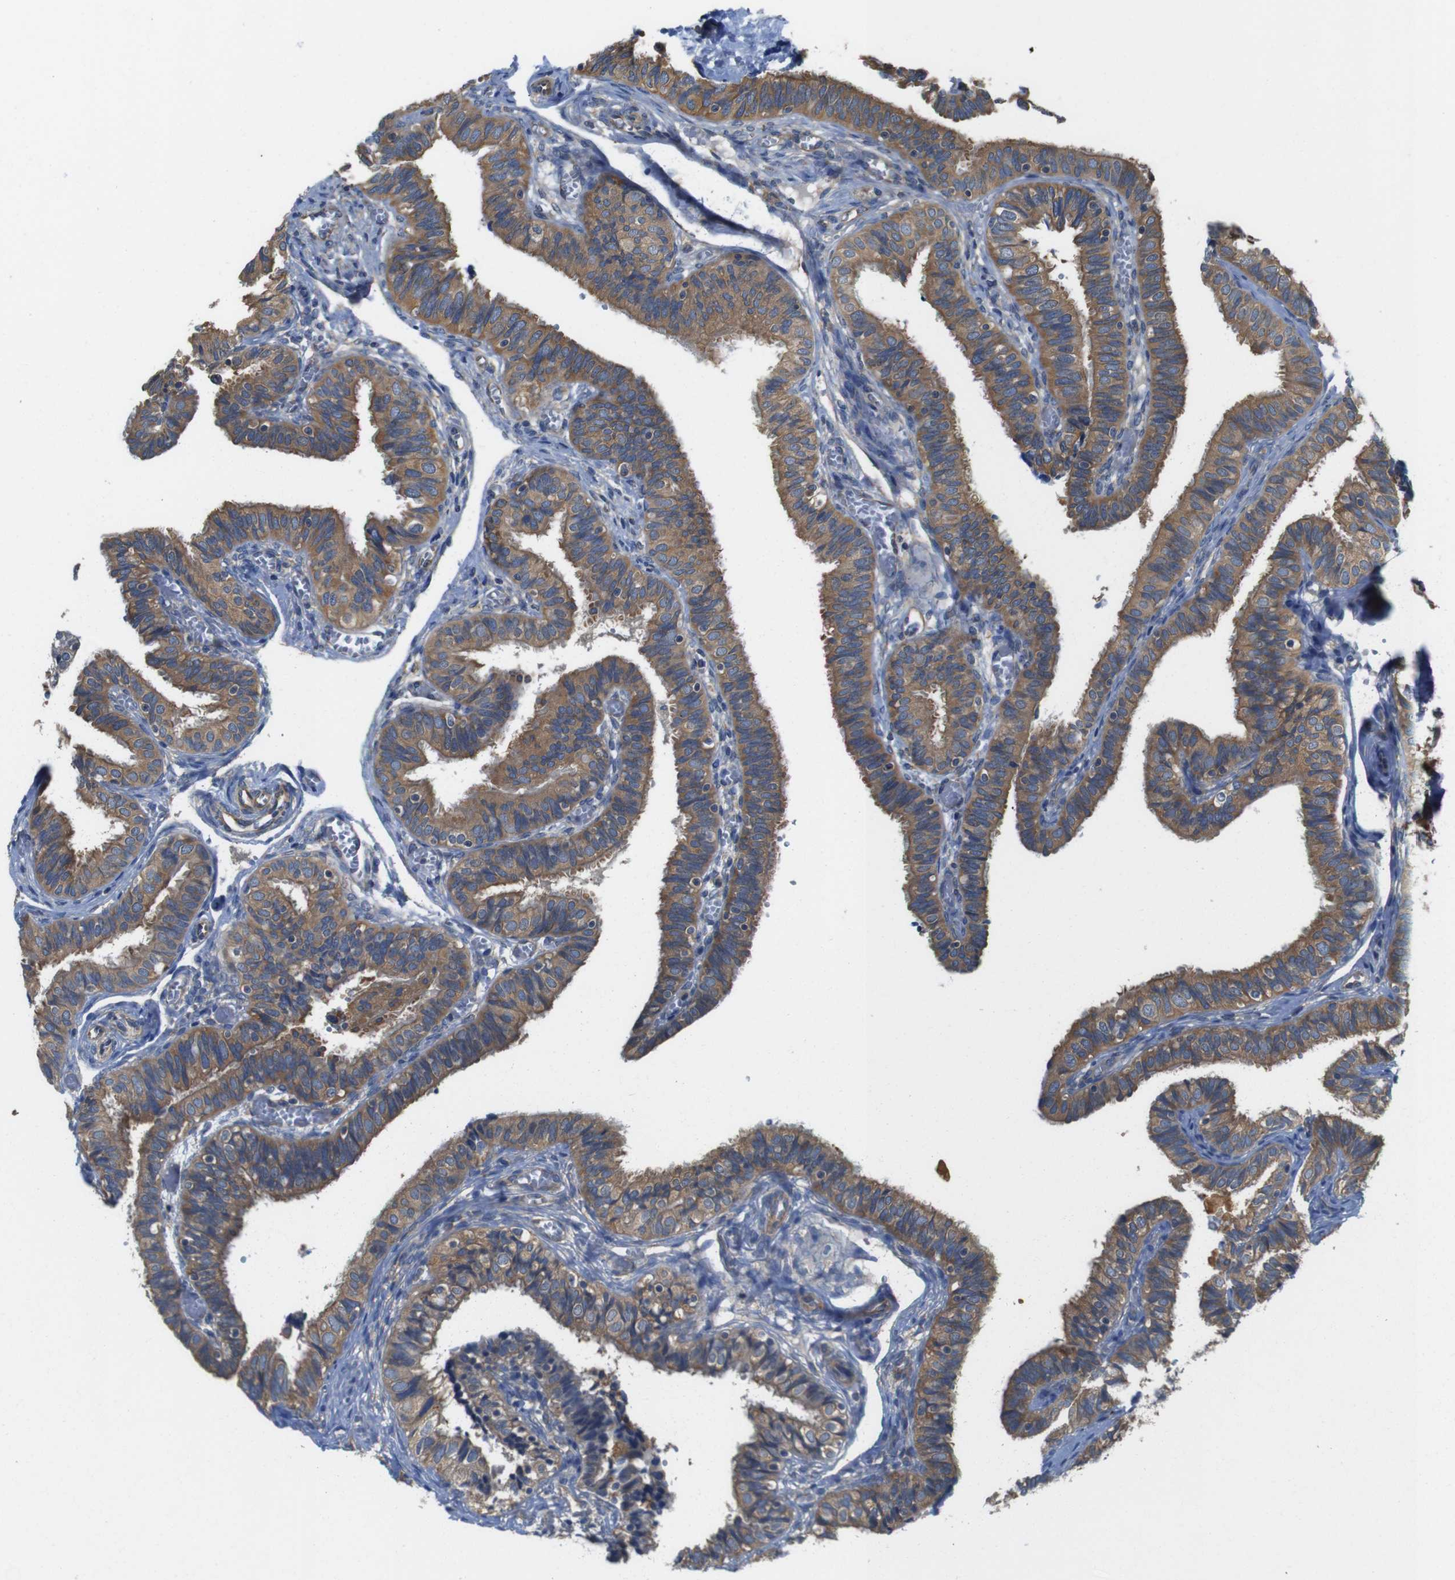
{"staining": {"intensity": "moderate", "quantity": ">75%", "location": "cytoplasmic/membranous"}, "tissue": "fallopian tube", "cell_type": "Glandular cells", "image_type": "normal", "snomed": [{"axis": "morphology", "description": "Normal tissue, NOS"}, {"axis": "topography", "description": "Fallopian tube"}], "caption": "Immunohistochemistry (IHC) histopathology image of unremarkable fallopian tube: human fallopian tube stained using immunohistochemistry (IHC) displays medium levels of moderate protein expression localized specifically in the cytoplasmic/membranous of glandular cells, appearing as a cytoplasmic/membranous brown color.", "gene": "DCTN1", "patient": {"sex": "female", "age": 46}}